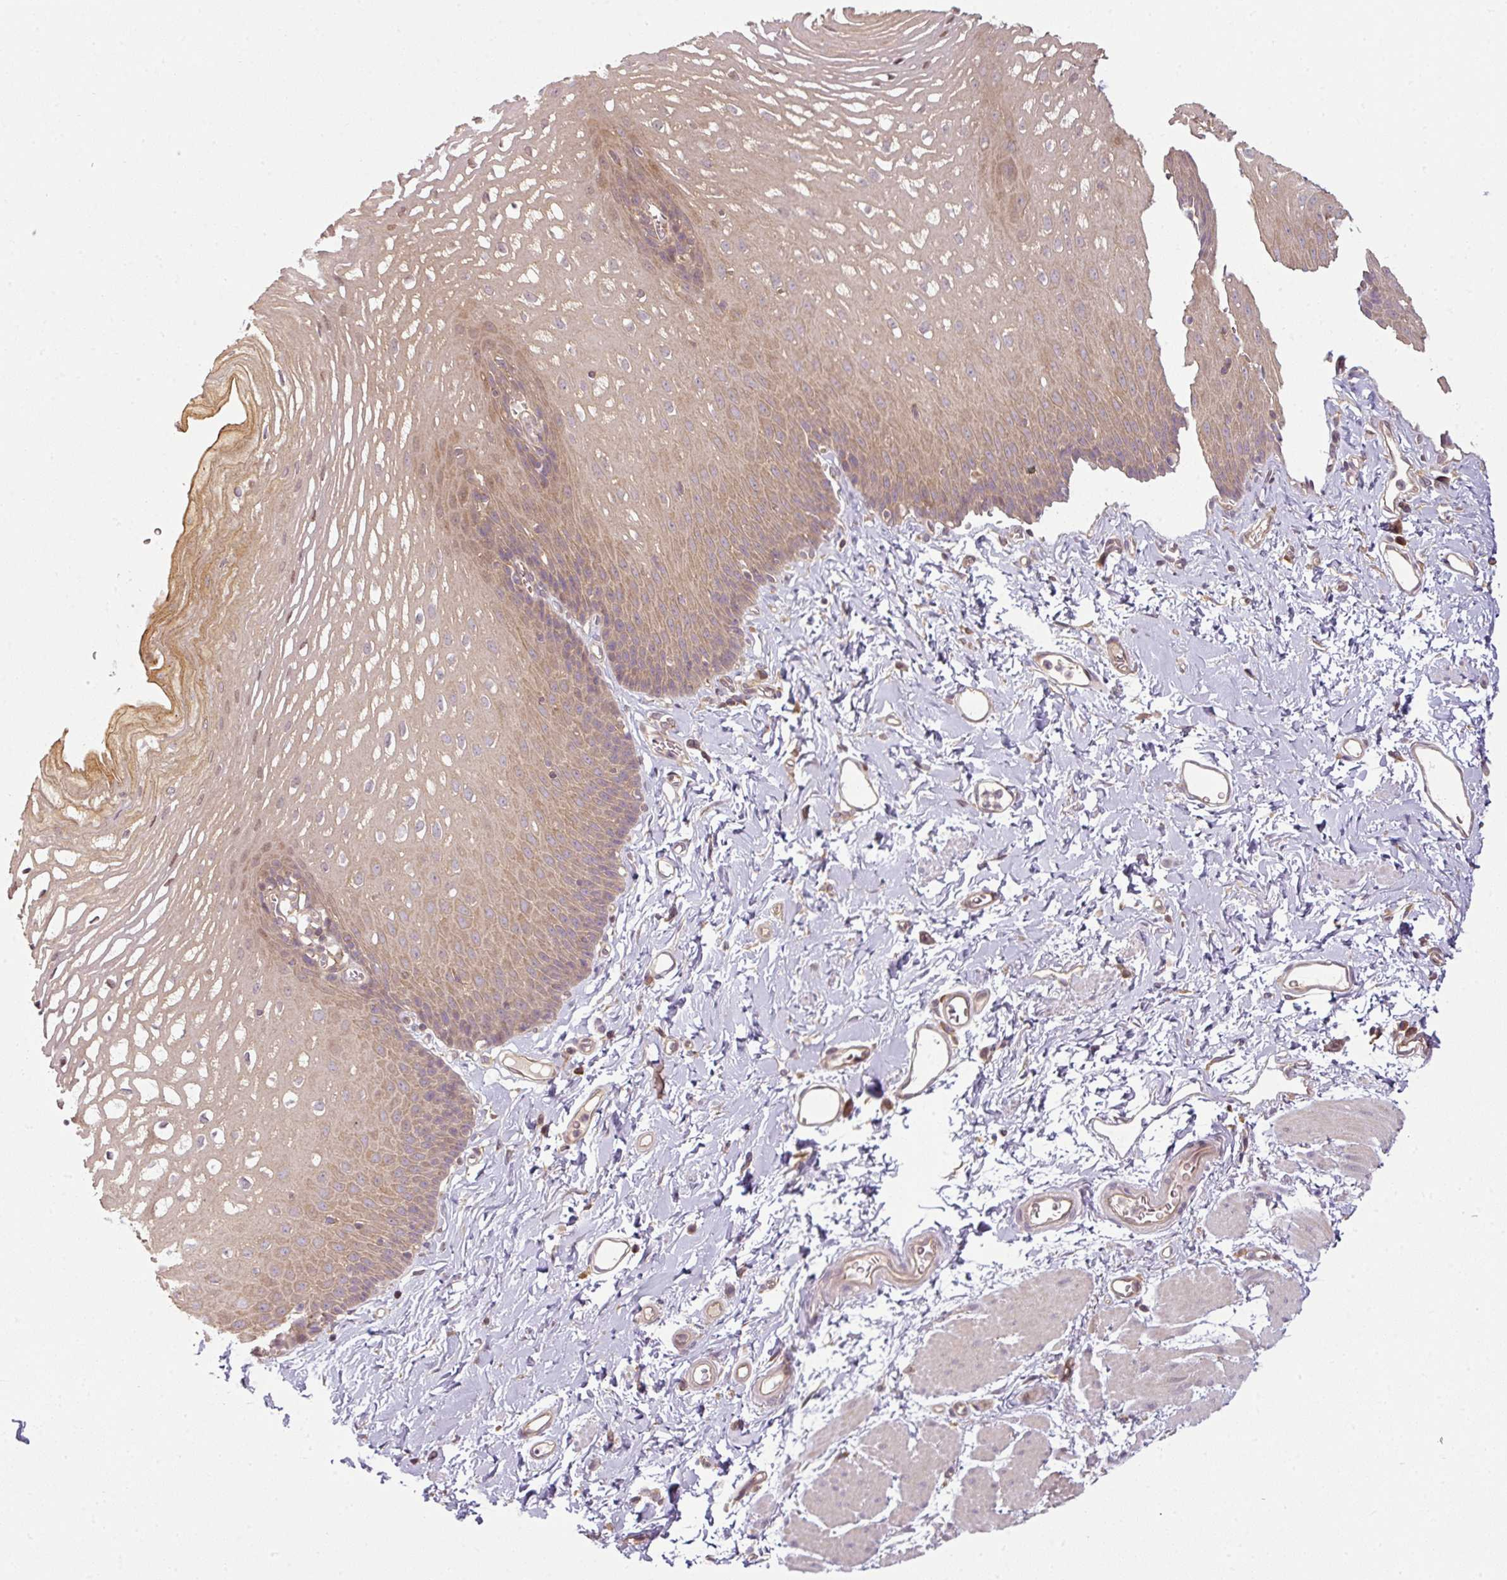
{"staining": {"intensity": "moderate", "quantity": ">75%", "location": "cytoplasmic/membranous"}, "tissue": "esophagus", "cell_type": "Squamous epithelial cells", "image_type": "normal", "snomed": [{"axis": "morphology", "description": "Normal tissue, NOS"}, {"axis": "topography", "description": "Esophagus"}], "caption": "Protein staining by IHC displays moderate cytoplasmic/membranous staining in approximately >75% of squamous epithelial cells in normal esophagus.", "gene": "RNF31", "patient": {"sex": "male", "age": 70}}